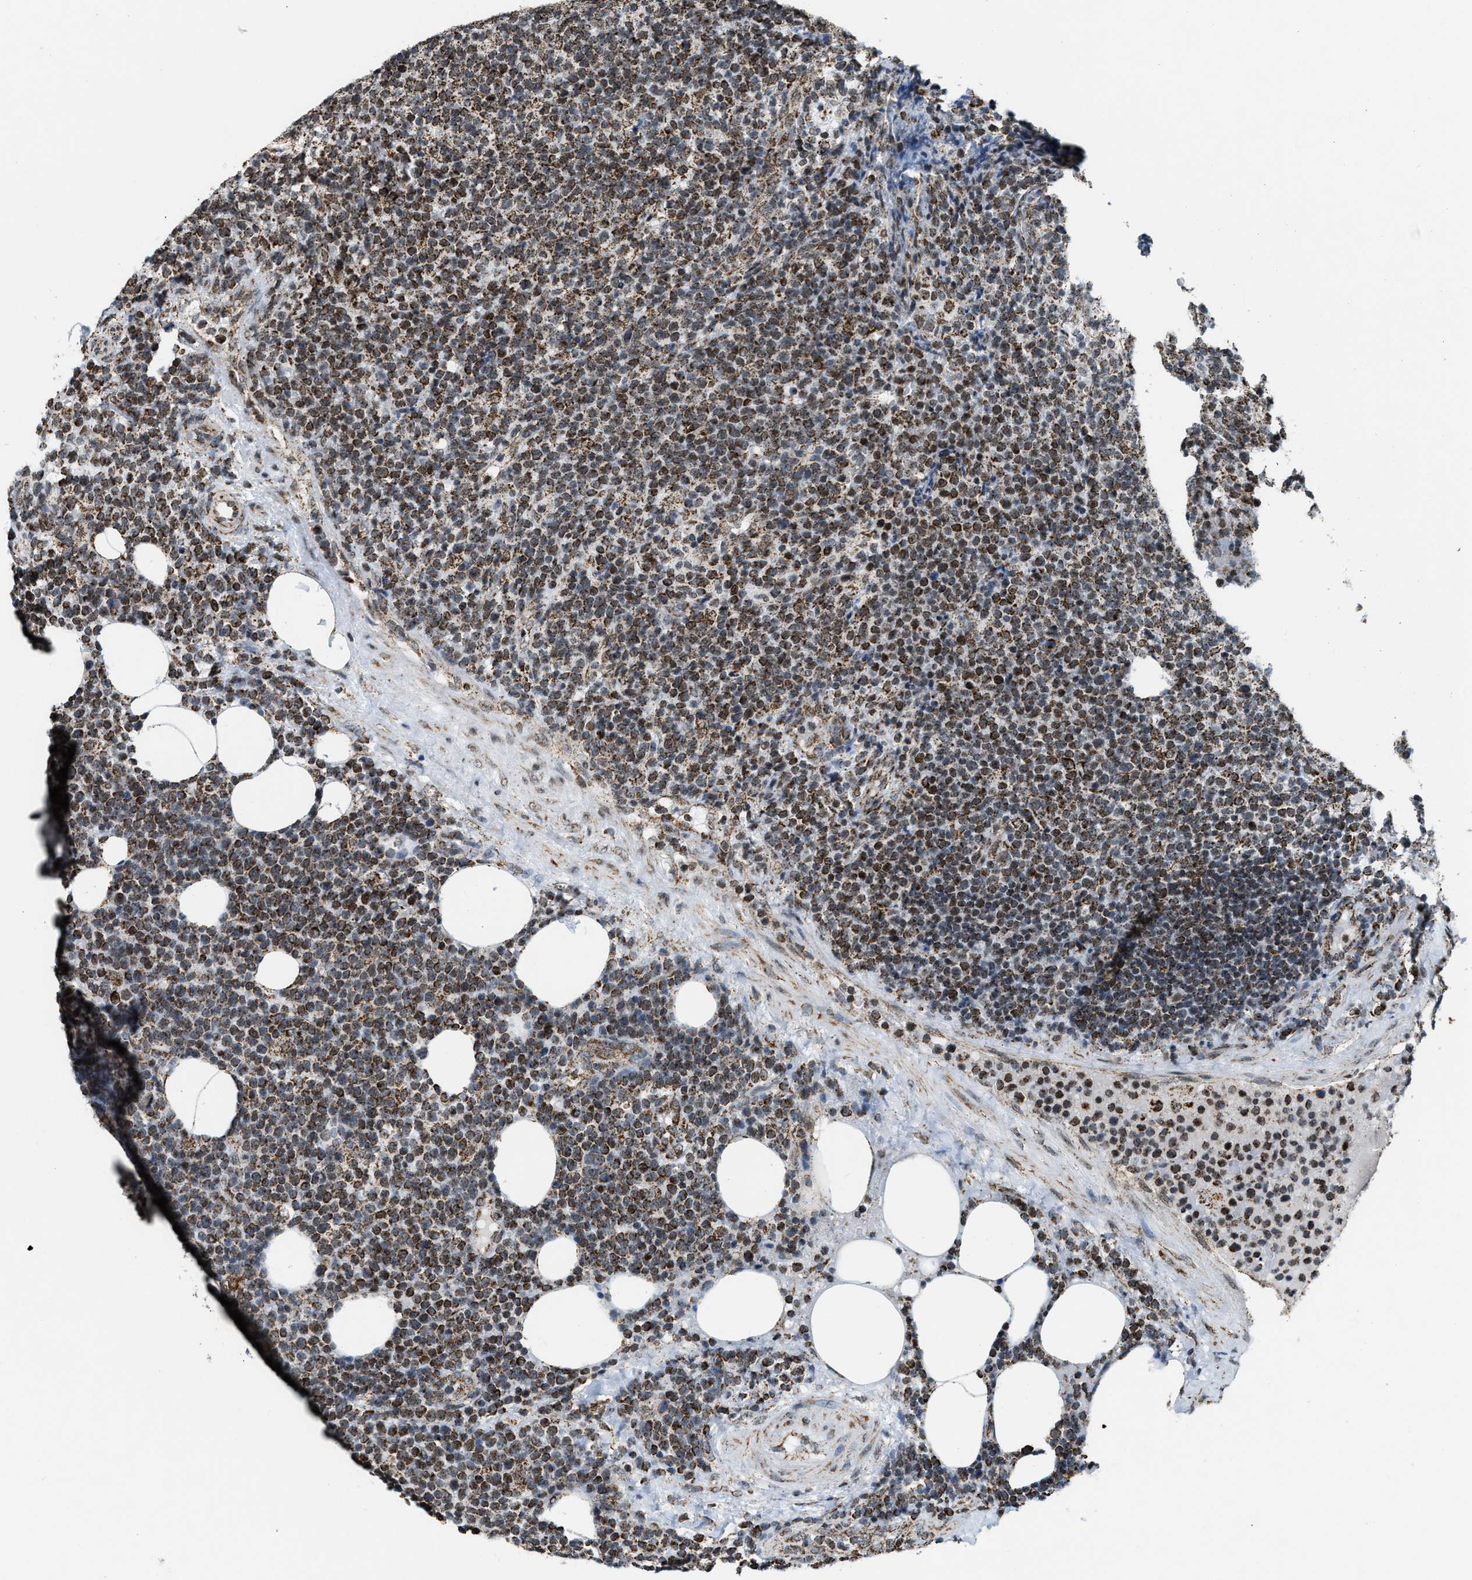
{"staining": {"intensity": "moderate", "quantity": ">75%", "location": "cytoplasmic/membranous"}, "tissue": "lymphoma", "cell_type": "Tumor cells", "image_type": "cancer", "snomed": [{"axis": "morphology", "description": "Malignant lymphoma, non-Hodgkin's type, High grade"}, {"axis": "topography", "description": "Lymph node"}], "caption": "This is a micrograph of immunohistochemistry staining of malignant lymphoma, non-Hodgkin's type (high-grade), which shows moderate staining in the cytoplasmic/membranous of tumor cells.", "gene": "HIBADH", "patient": {"sex": "male", "age": 61}}